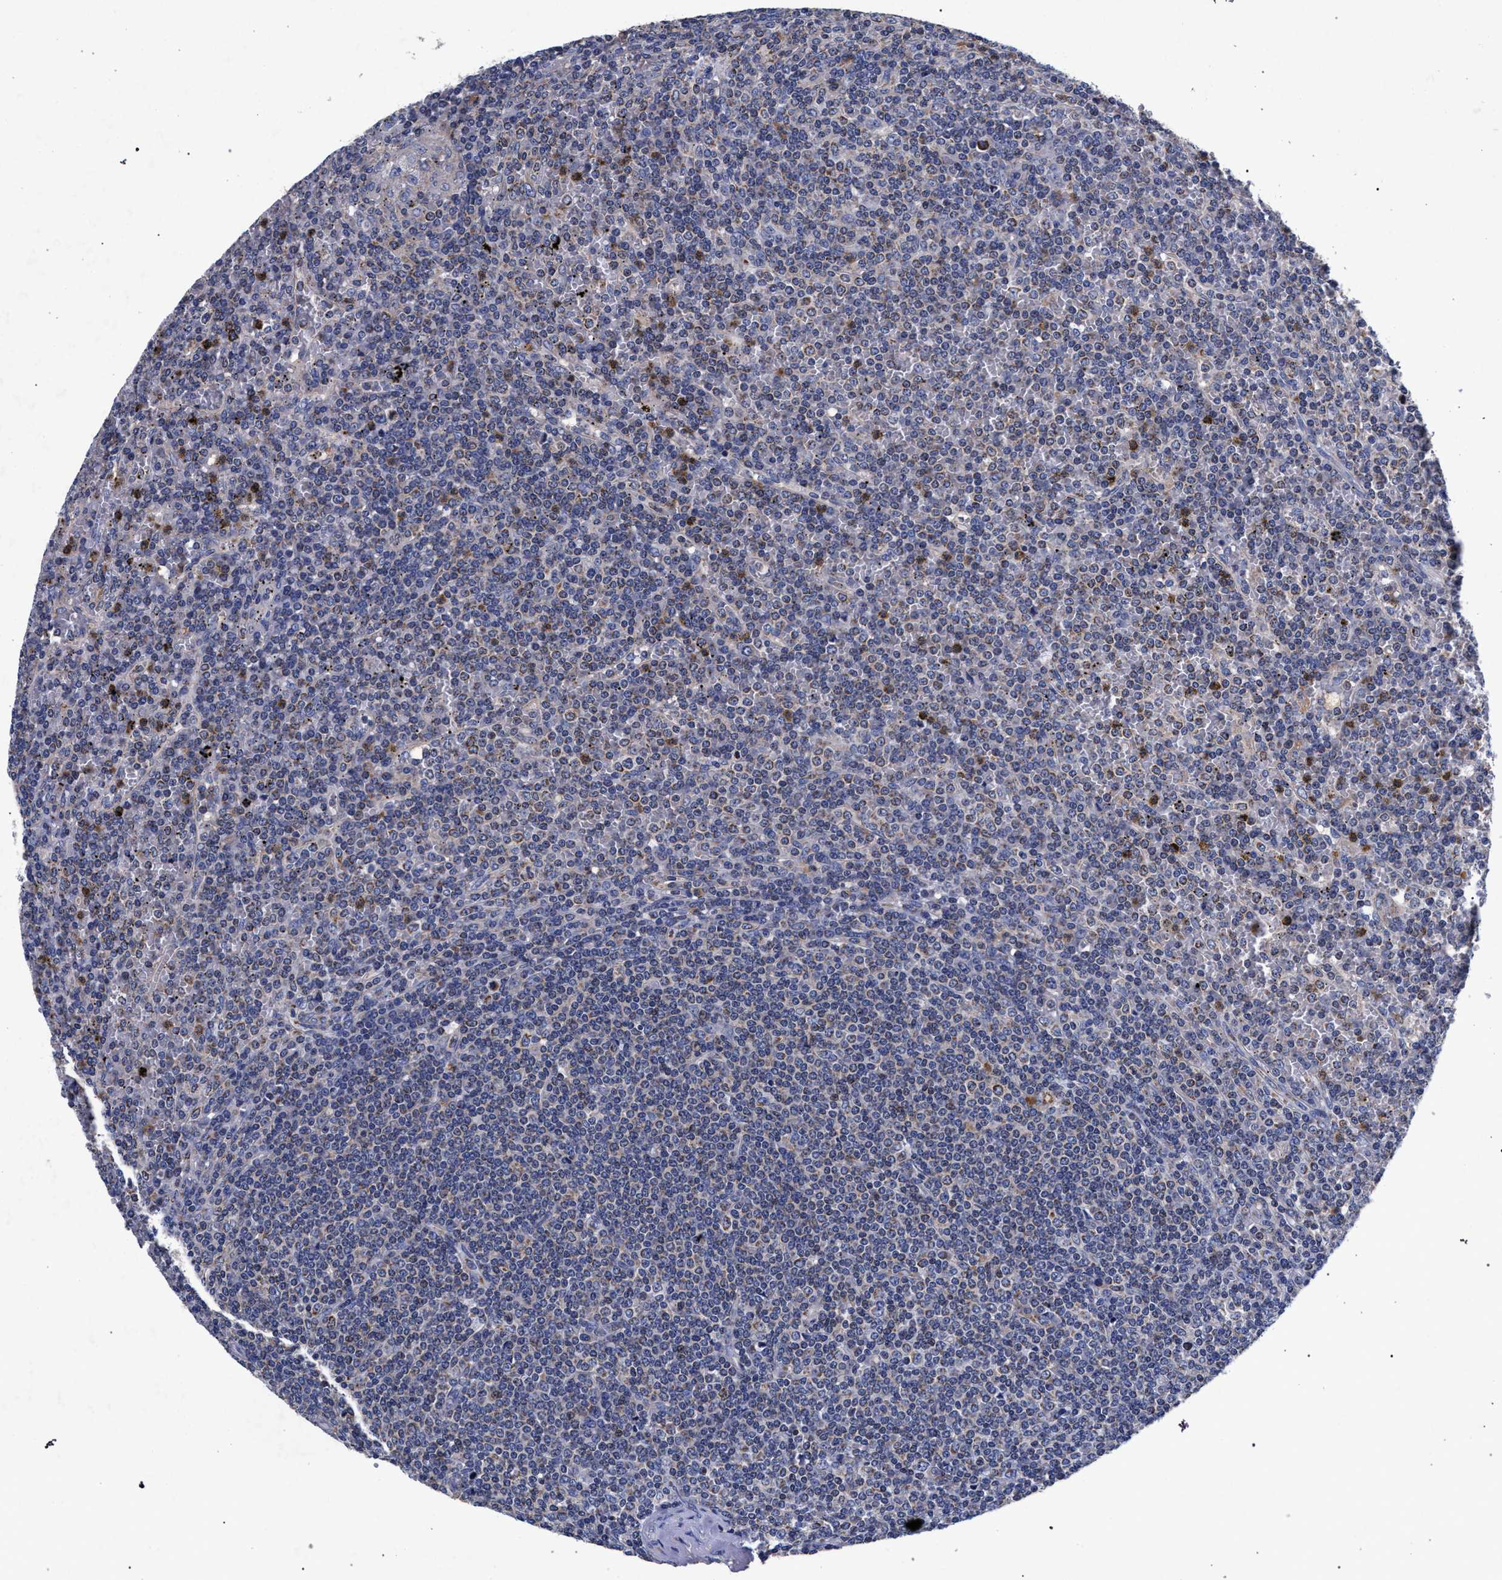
{"staining": {"intensity": "weak", "quantity": "<25%", "location": "cytoplasmic/membranous"}, "tissue": "lymphoma", "cell_type": "Tumor cells", "image_type": "cancer", "snomed": [{"axis": "morphology", "description": "Malignant lymphoma, non-Hodgkin's type, Low grade"}, {"axis": "topography", "description": "Spleen"}], "caption": "This is a micrograph of immunohistochemistry (IHC) staining of low-grade malignant lymphoma, non-Hodgkin's type, which shows no staining in tumor cells. (DAB (3,3'-diaminobenzidine) immunohistochemistry, high magnification).", "gene": "HSD17B14", "patient": {"sex": "female", "age": 19}}